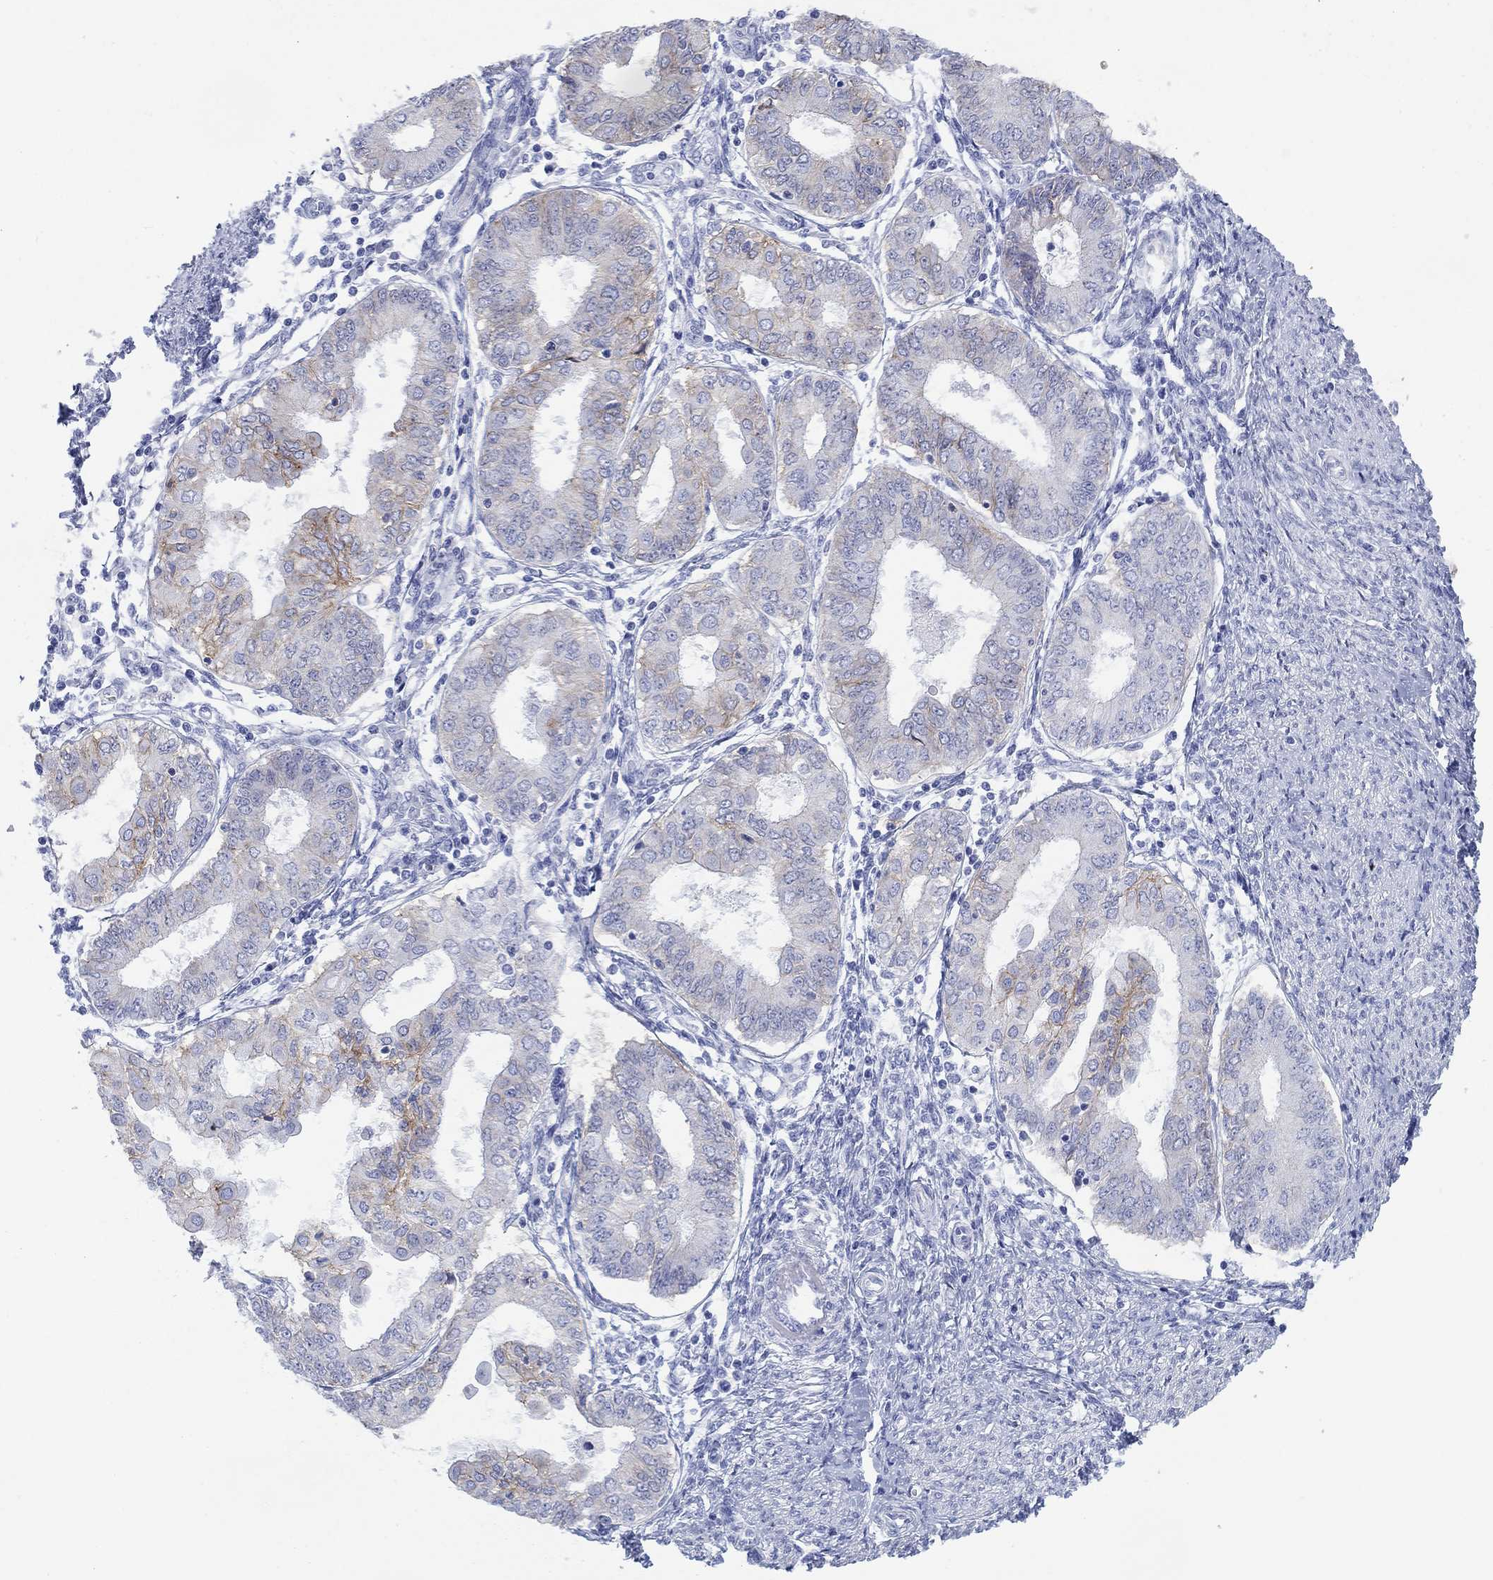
{"staining": {"intensity": "moderate", "quantity": "<25%", "location": "cytoplasmic/membranous"}, "tissue": "endometrial cancer", "cell_type": "Tumor cells", "image_type": "cancer", "snomed": [{"axis": "morphology", "description": "Adenocarcinoma, NOS"}, {"axis": "topography", "description": "Endometrium"}], "caption": "A photomicrograph of human adenocarcinoma (endometrial) stained for a protein displays moderate cytoplasmic/membranous brown staining in tumor cells. The protein of interest is shown in brown color, while the nuclei are stained blue.", "gene": "ATP1B1", "patient": {"sex": "female", "age": 68}}